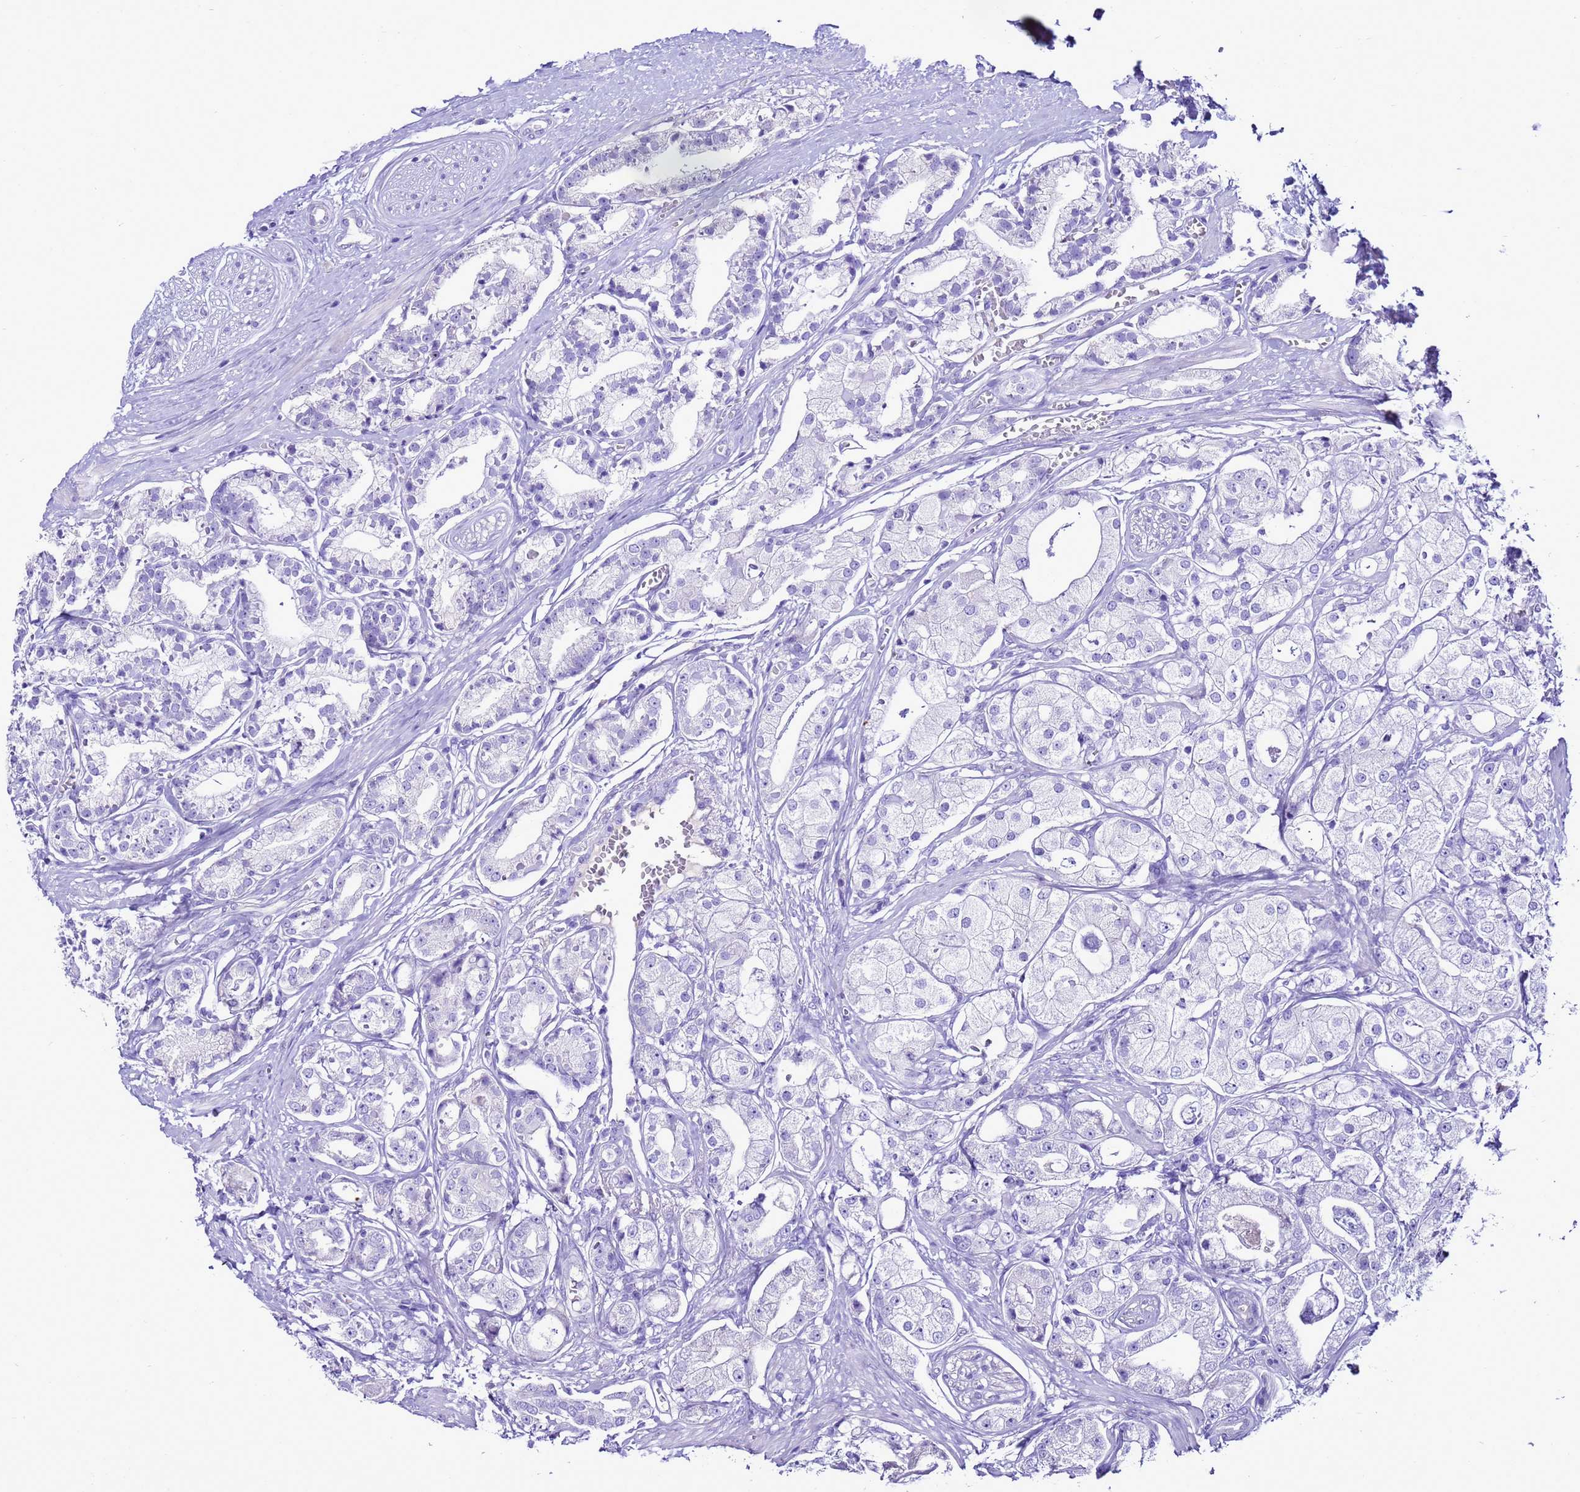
{"staining": {"intensity": "negative", "quantity": "none", "location": "none"}, "tissue": "prostate cancer", "cell_type": "Tumor cells", "image_type": "cancer", "snomed": [{"axis": "morphology", "description": "Adenocarcinoma, High grade"}, {"axis": "topography", "description": "Prostate"}], "caption": "Immunohistochemistry of human prostate cancer shows no expression in tumor cells.", "gene": "BEST2", "patient": {"sex": "male", "age": 71}}